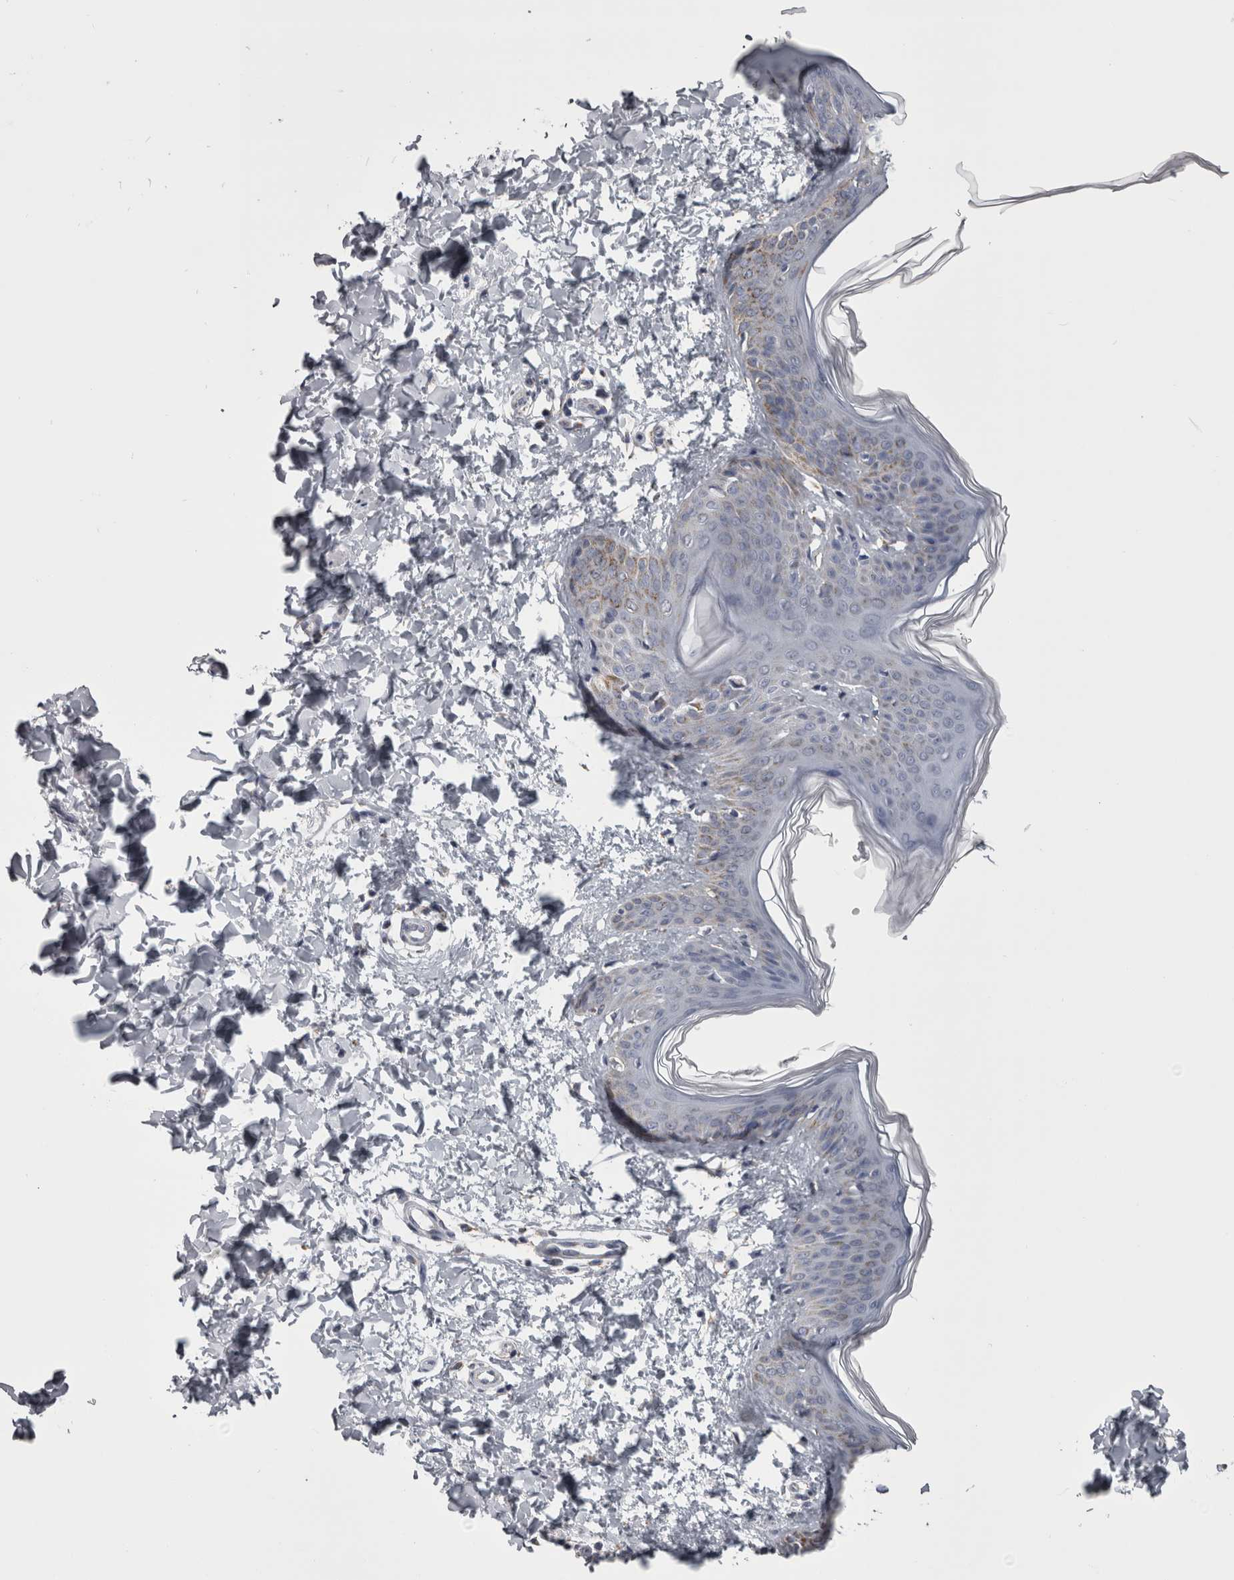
{"staining": {"intensity": "negative", "quantity": "none", "location": "none"}, "tissue": "skin", "cell_type": "Fibroblasts", "image_type": "normal", "snomed": [{"axis": "morphology", "description": "Normal tissue, NOS"}, {"axis": "topography", "description": "Skin"}], "caption": "IHC histopathology image of unremarkable skin: human skin stained with DAB (3,3'-diaminobenzidine) displays no significant protein staining in fibroblasts.", "gene": "DBT", "patient": {"sex": "female", "age": 17}}